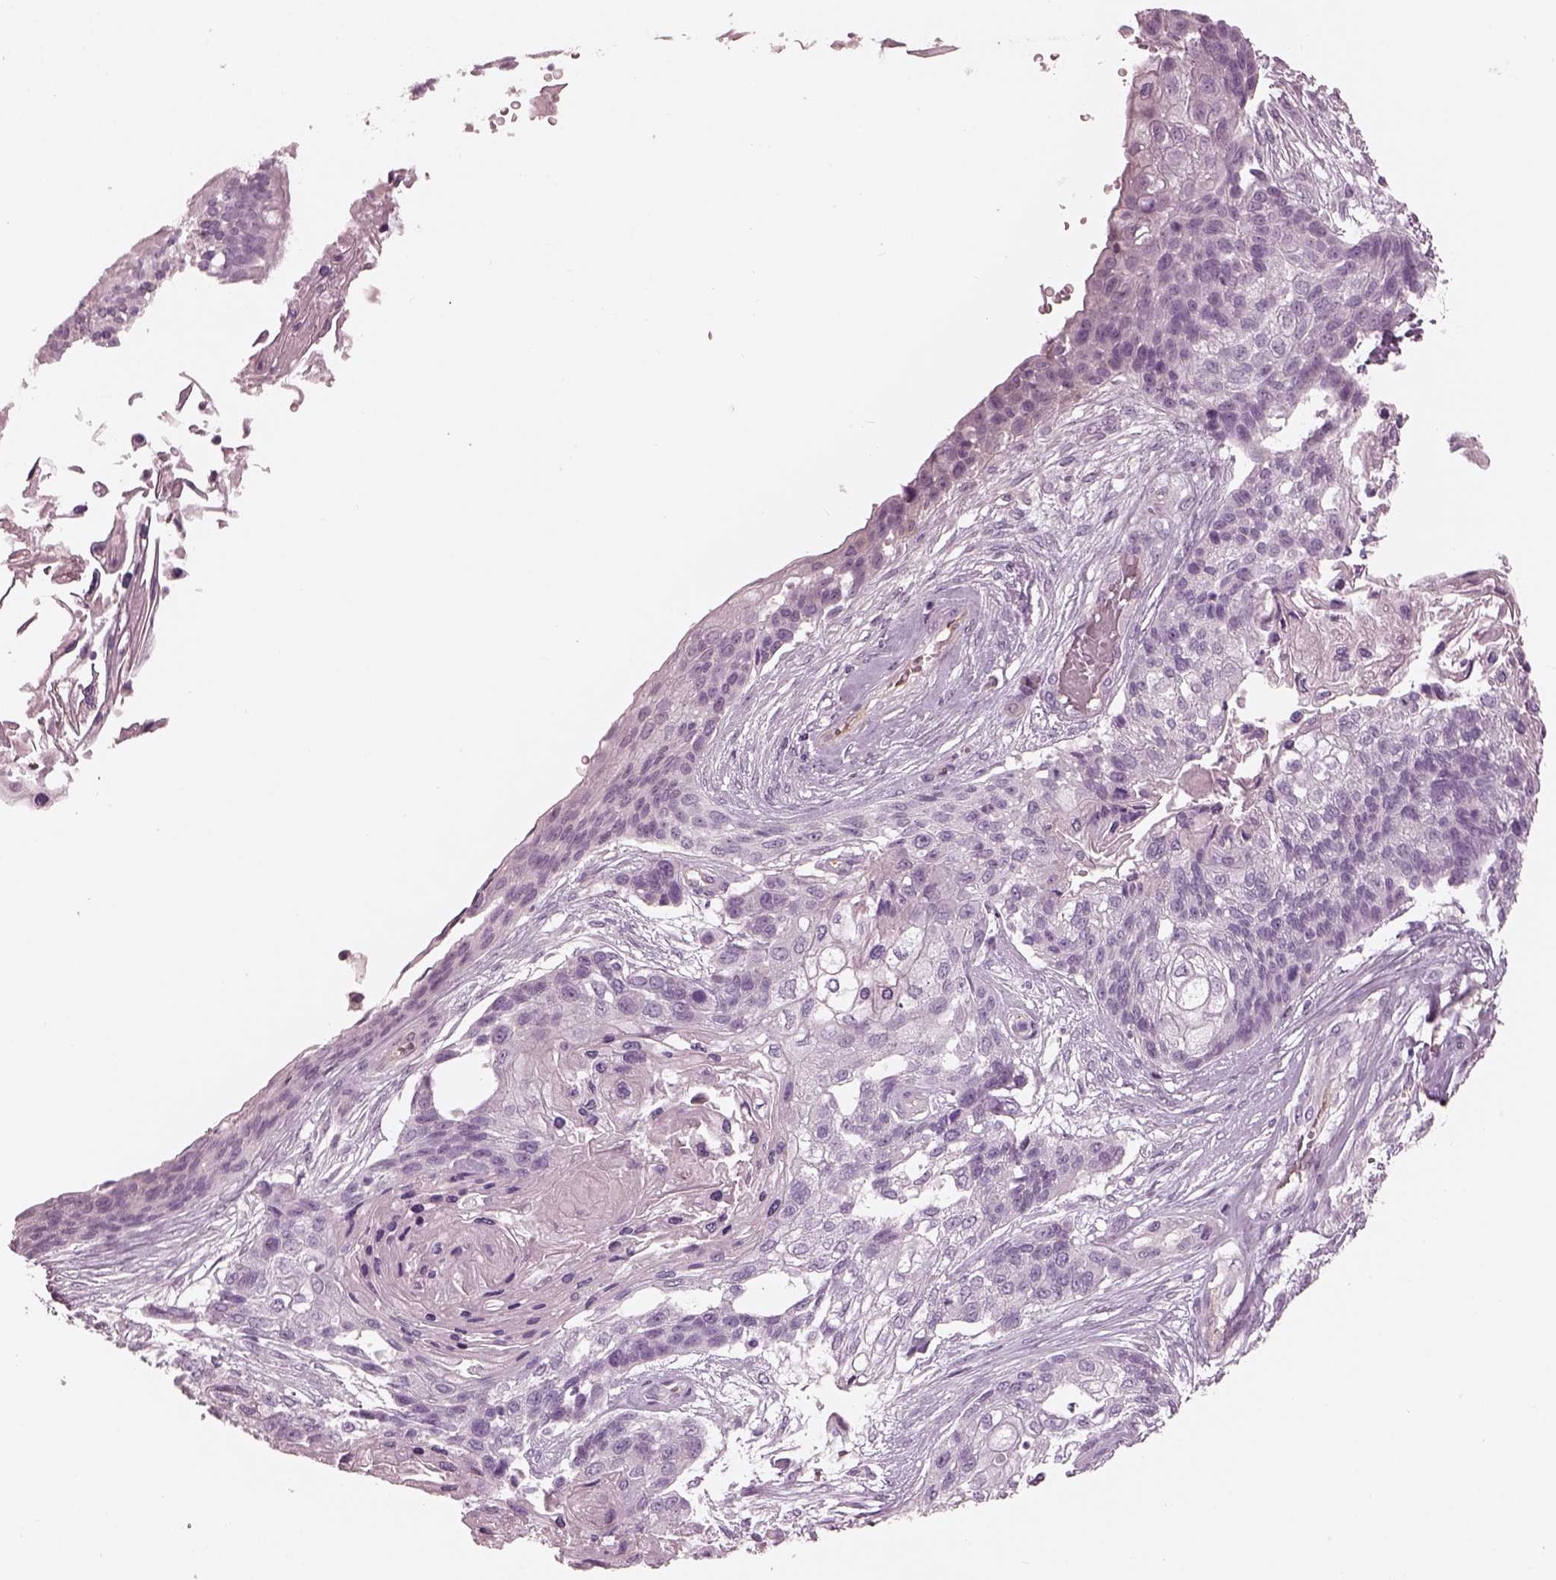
{"staining": {"intensity": "negative", "quantity": "none", "location": "none"}, "tissue": "lung cancer", "cell_type": "Tumor cells", "image_type": "cancer", "snomed": [{"axis": "morphology", "description": "Squamous cell carcinoma, NOS"}, {"axis": "topography", "description": "Lung"}], "caption": "The IHC image has no significant staining in tumor cells of lung cancer tissue.", "gene": "EIF4E1B", "patient": {"sex": "male", "age": 69}}